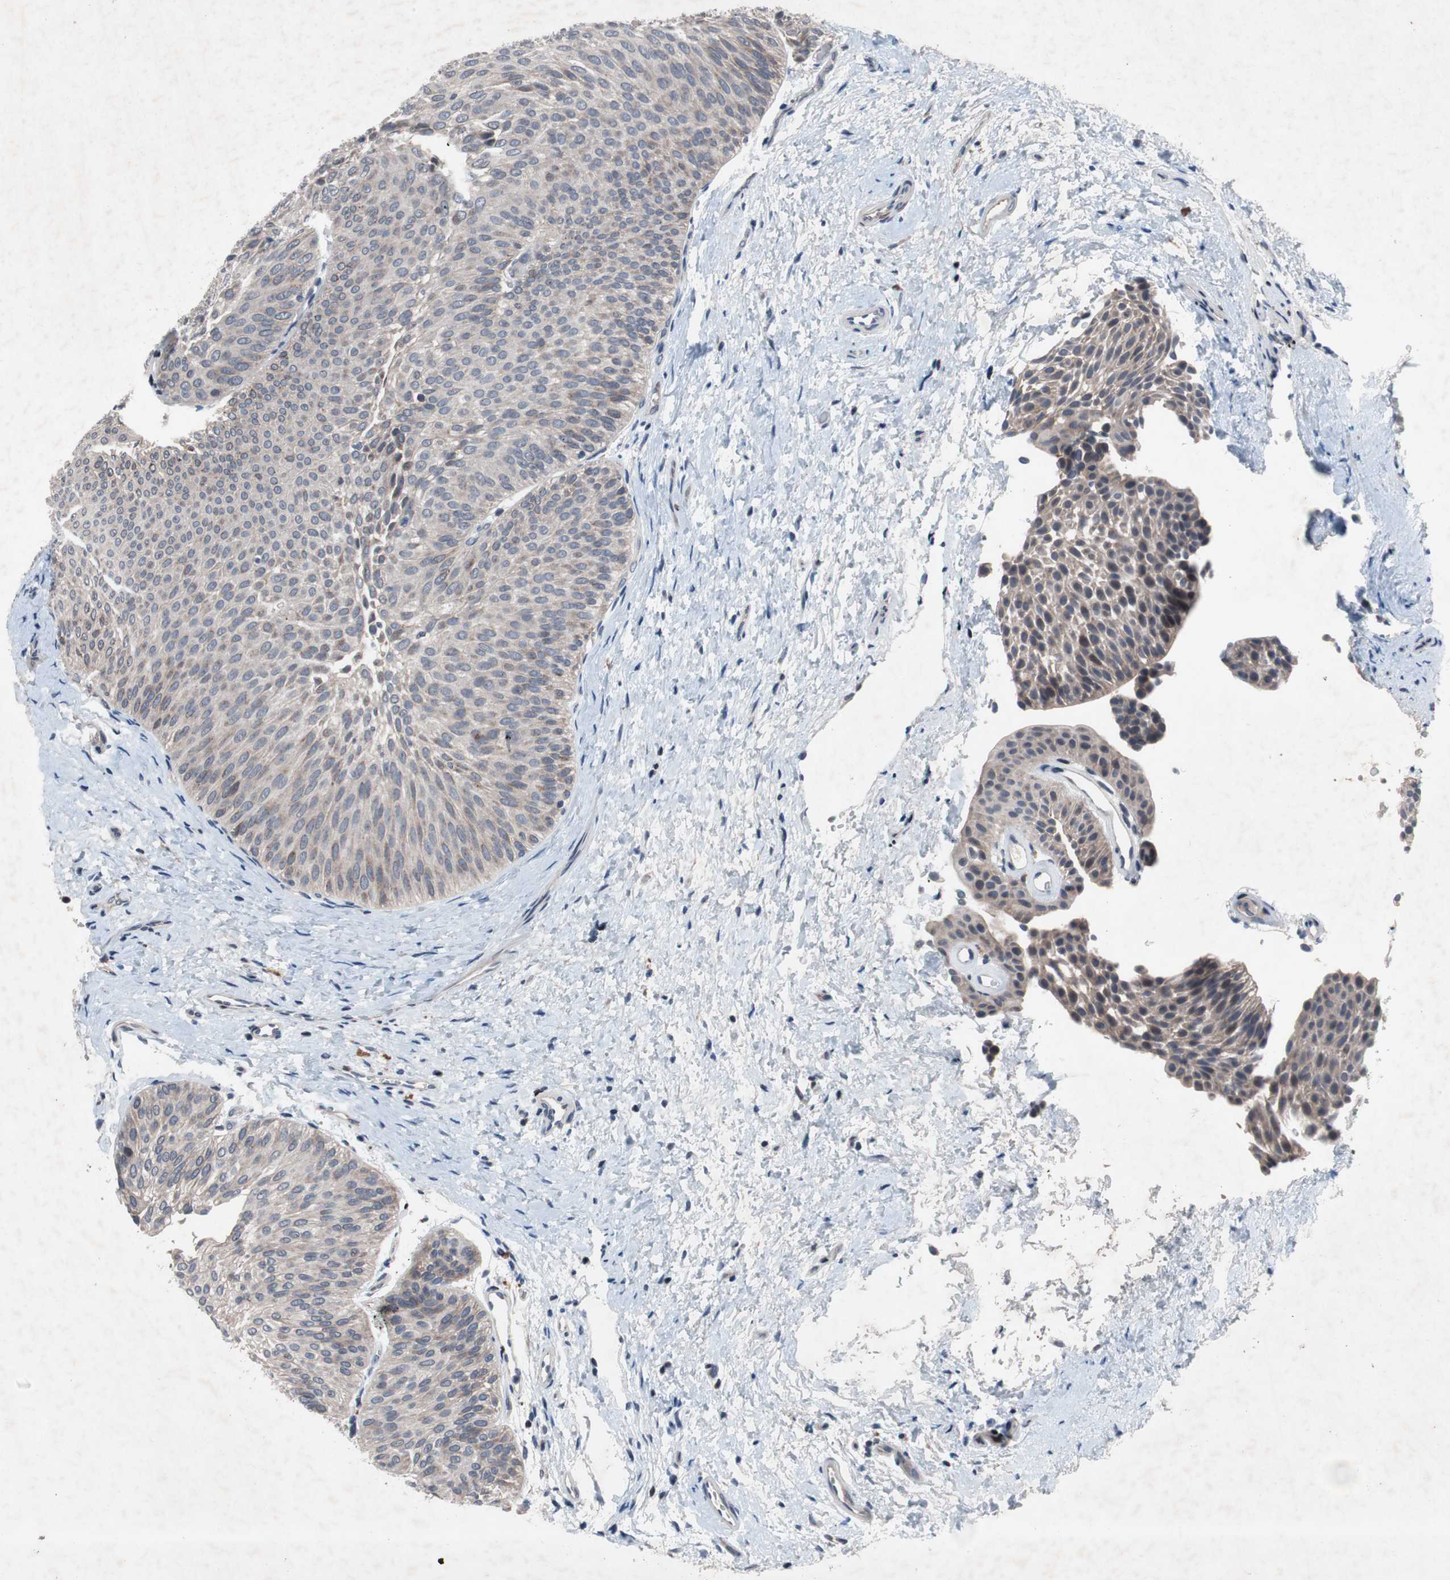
{"staining": {"intensity": "weak", "quantity": "25%-75%", "location": "cytoplasmic/membranous"}, "tissue": "urothelial cancer", "cell_type": "Tumor cells", "image_type": "cancer", "snomed": [{"axis": "morphology", "description": "Urothelial carcinoma, Low grade"}, {"axis": "topography", "description": "Urinary bladder"}], "caption": "The immunohistochemical stain highlights weak cytoplasmic/membranous staining in tumor cells of low-grade urothelial carcinoma tissue. Immunohistochemistry (ihc) stains the protein of interest in brown and the nuclei are stained blue.", "gene": "MUTYH", "patient": {"sex": "female", "age": 60}}